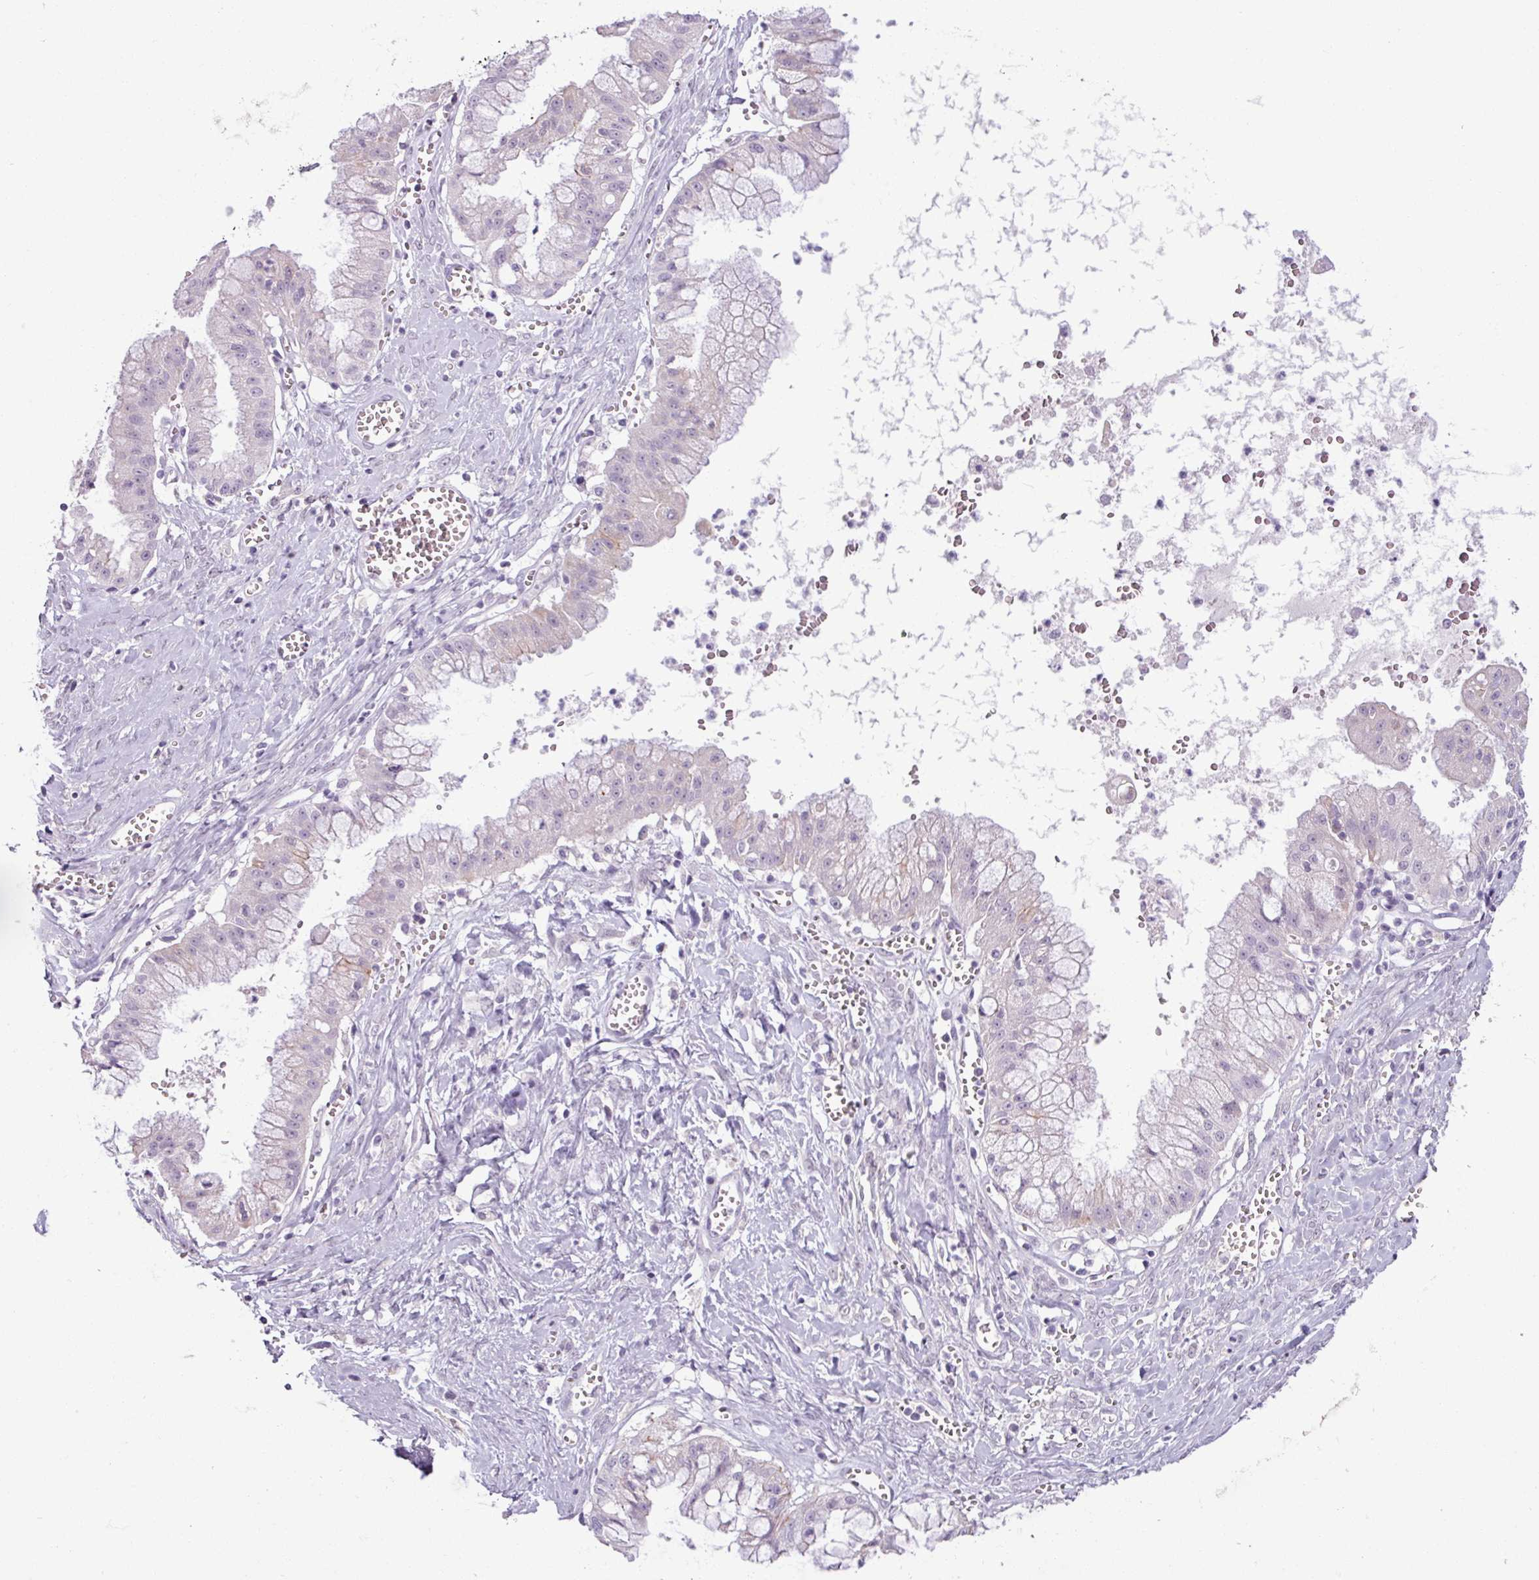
{"staining": {"intensity": "weak", "quantity": "<25%", "location": "cytoplasmic/membranous"}, "tissue": "ovarian cancer", "cell_type": "Tumor cells", "image_type": "cancer", "snomed": [{"axis": "morphology", "description": "Cystadenocarcinoma, mucinous, NOS"}, {"axis": "topography", "description": "Ovary"}], "caption": "A high-resolution photomicrograph shows immunohistochemistry (IHC) staining of mucinous cystadenocarcinoma (ovarian), which exhibits no significant expression in tumor cells. The staining was performed using DAB to visualize the protein expression in brown, while the nuclei were stained in blue with hematoxylin (Magnification: 20x).", "gene": "PNMA6A", "patient": {"sex": "female", "age": 70}}